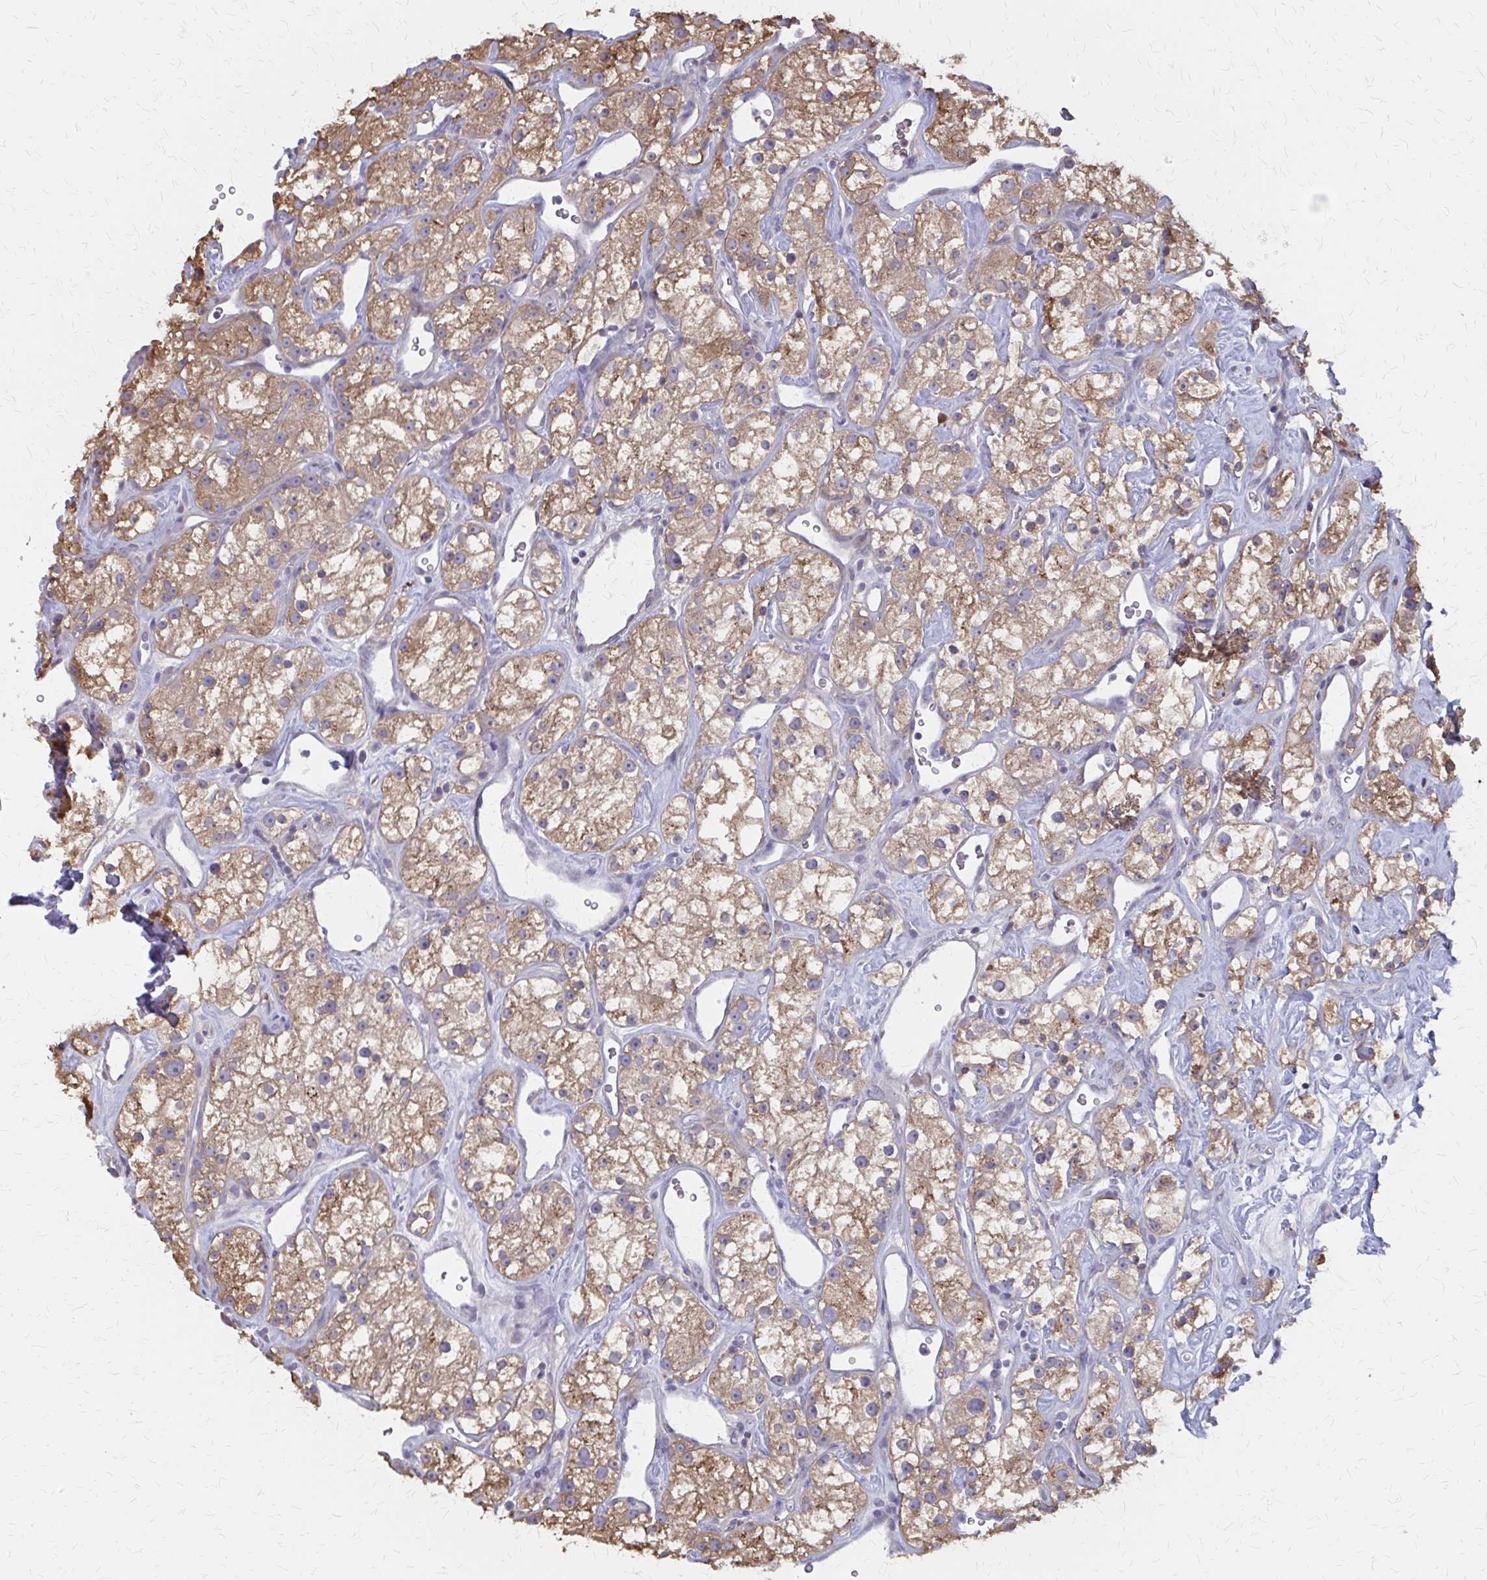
{"staining": {"intensity": "moderate", "quantity": ">75%", "location": "cytoplasmic/membranous"}, "tissue": "renal cancer", "cell_type": "Tumor cells", "image_type": "cancer", "snomed": [{"axis": "morphology", "description": "Adenocarcinoma, NOS"}, {"axis": "topography", "description": "Kidney"}], "caption": "Immunohistochemical staining of human renal cancer (adenocarcinoma) demonstrates medium levels of moderate cytoplasmic/membranous protein staining in approximately >75% of tumor cells. The staining was performed using DAB, with brown indicating positive protein expression. Nuclei are stained blue with hematoxylin.", "gene": "IFI44L", "patient": {"sex": "male", "age": 77}}